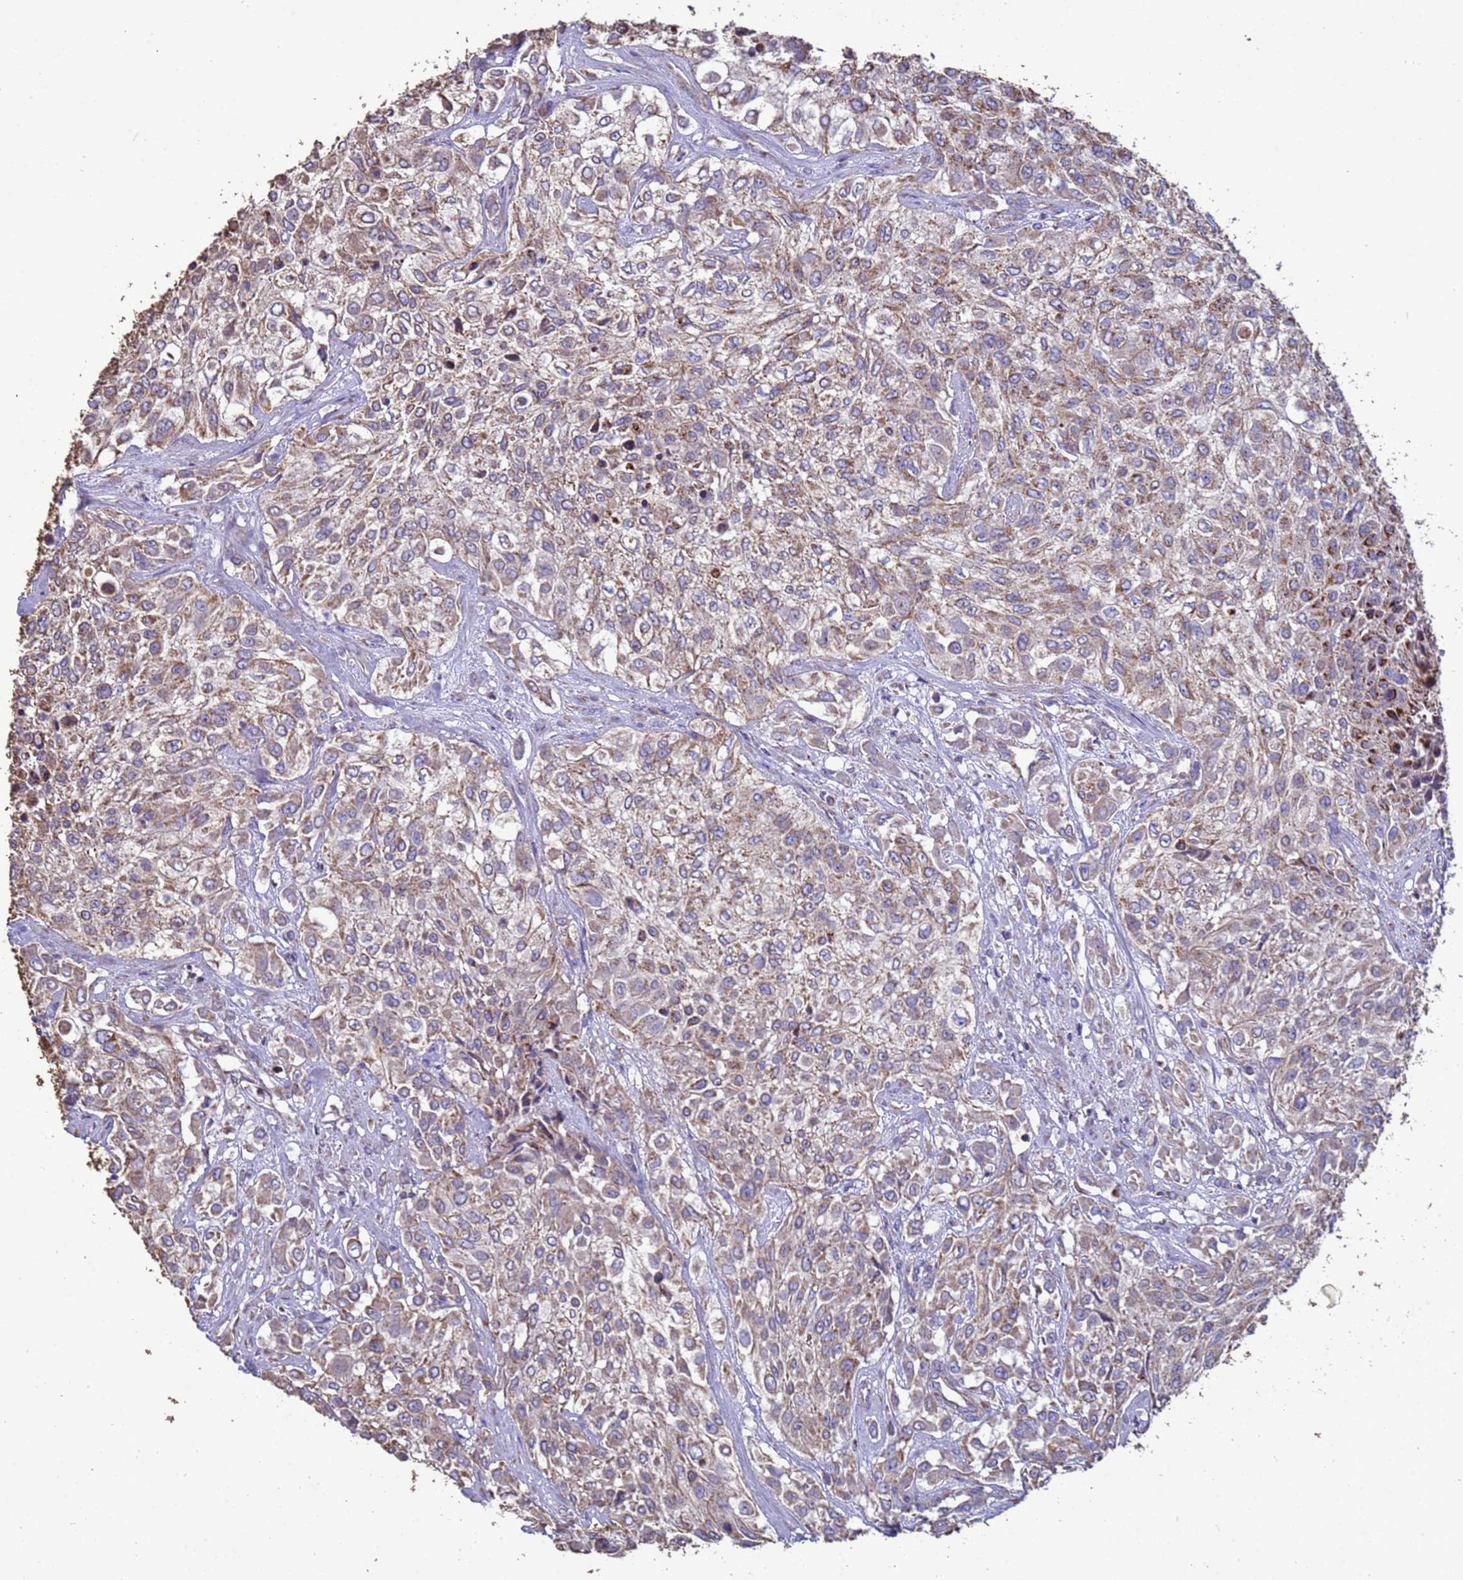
{"staining": {"intensity": "weak", "quantity": "25%-75%", "location": "cytoplasmic/membranous"}, "tissue": "urothelial cancer", "cell_type": "Tumor cells", "image_type": "cancer", "snomed": [{"axis": "morphology", "description": "Urothelial carcinoma, High grade"}, {"axis": "topography", "description": "Urinary bladder"}], "caption": "The image exhibits immunohistochemical staining of urothelial carcinoma (high-grade). There is weak cytoplasmic/membranous staining is identified in approximately 25%-75% of tumor cells. The protein of interest is shown in brown color, while the nuclei are stained blue.", "gene": "ZNFX1", "patient": {"sex": "male", "age": 57}}